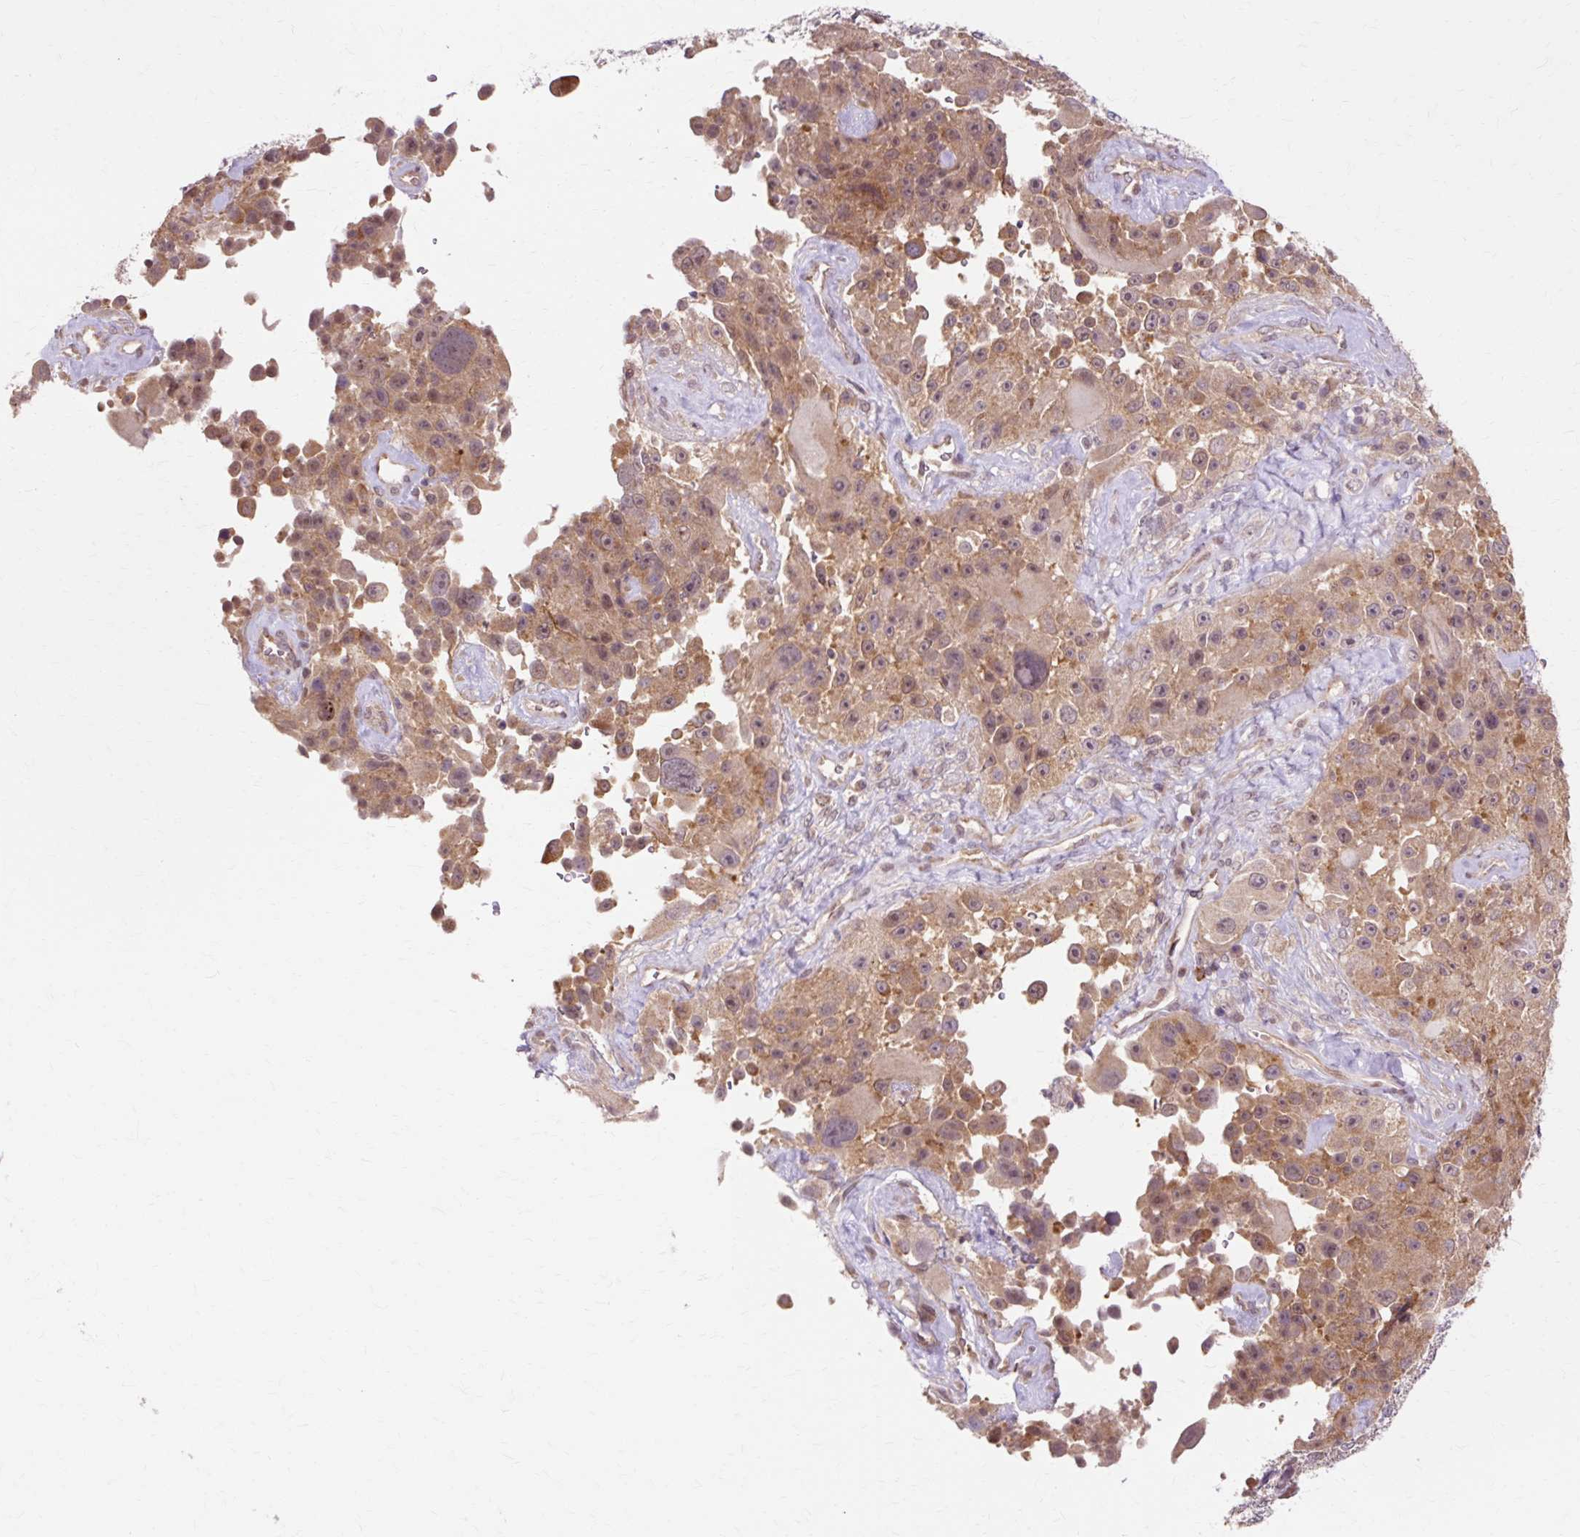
{"staining": {"intensity": "moderate", "quantity": ">75%", "location": "cytoplasmic/membranous,nuclear"}, "tissue": "melanoma", "cell_type": "Tumor cells", "image_type": "cancer", "snomed": [{"axis": "morphology", "description": "Malignant melanoma, Metastatic site"}, {"axis": "topography", "description": "Lymph node"}], "caption": "Melanoma stained for a protein (brown) demonstrates moderate cytoplasmic/membranous and nuclear positive staining in about >75% of tumor cells.", "gene": "GEMIN2", "patient": {"sex": "male", "age": 62}}